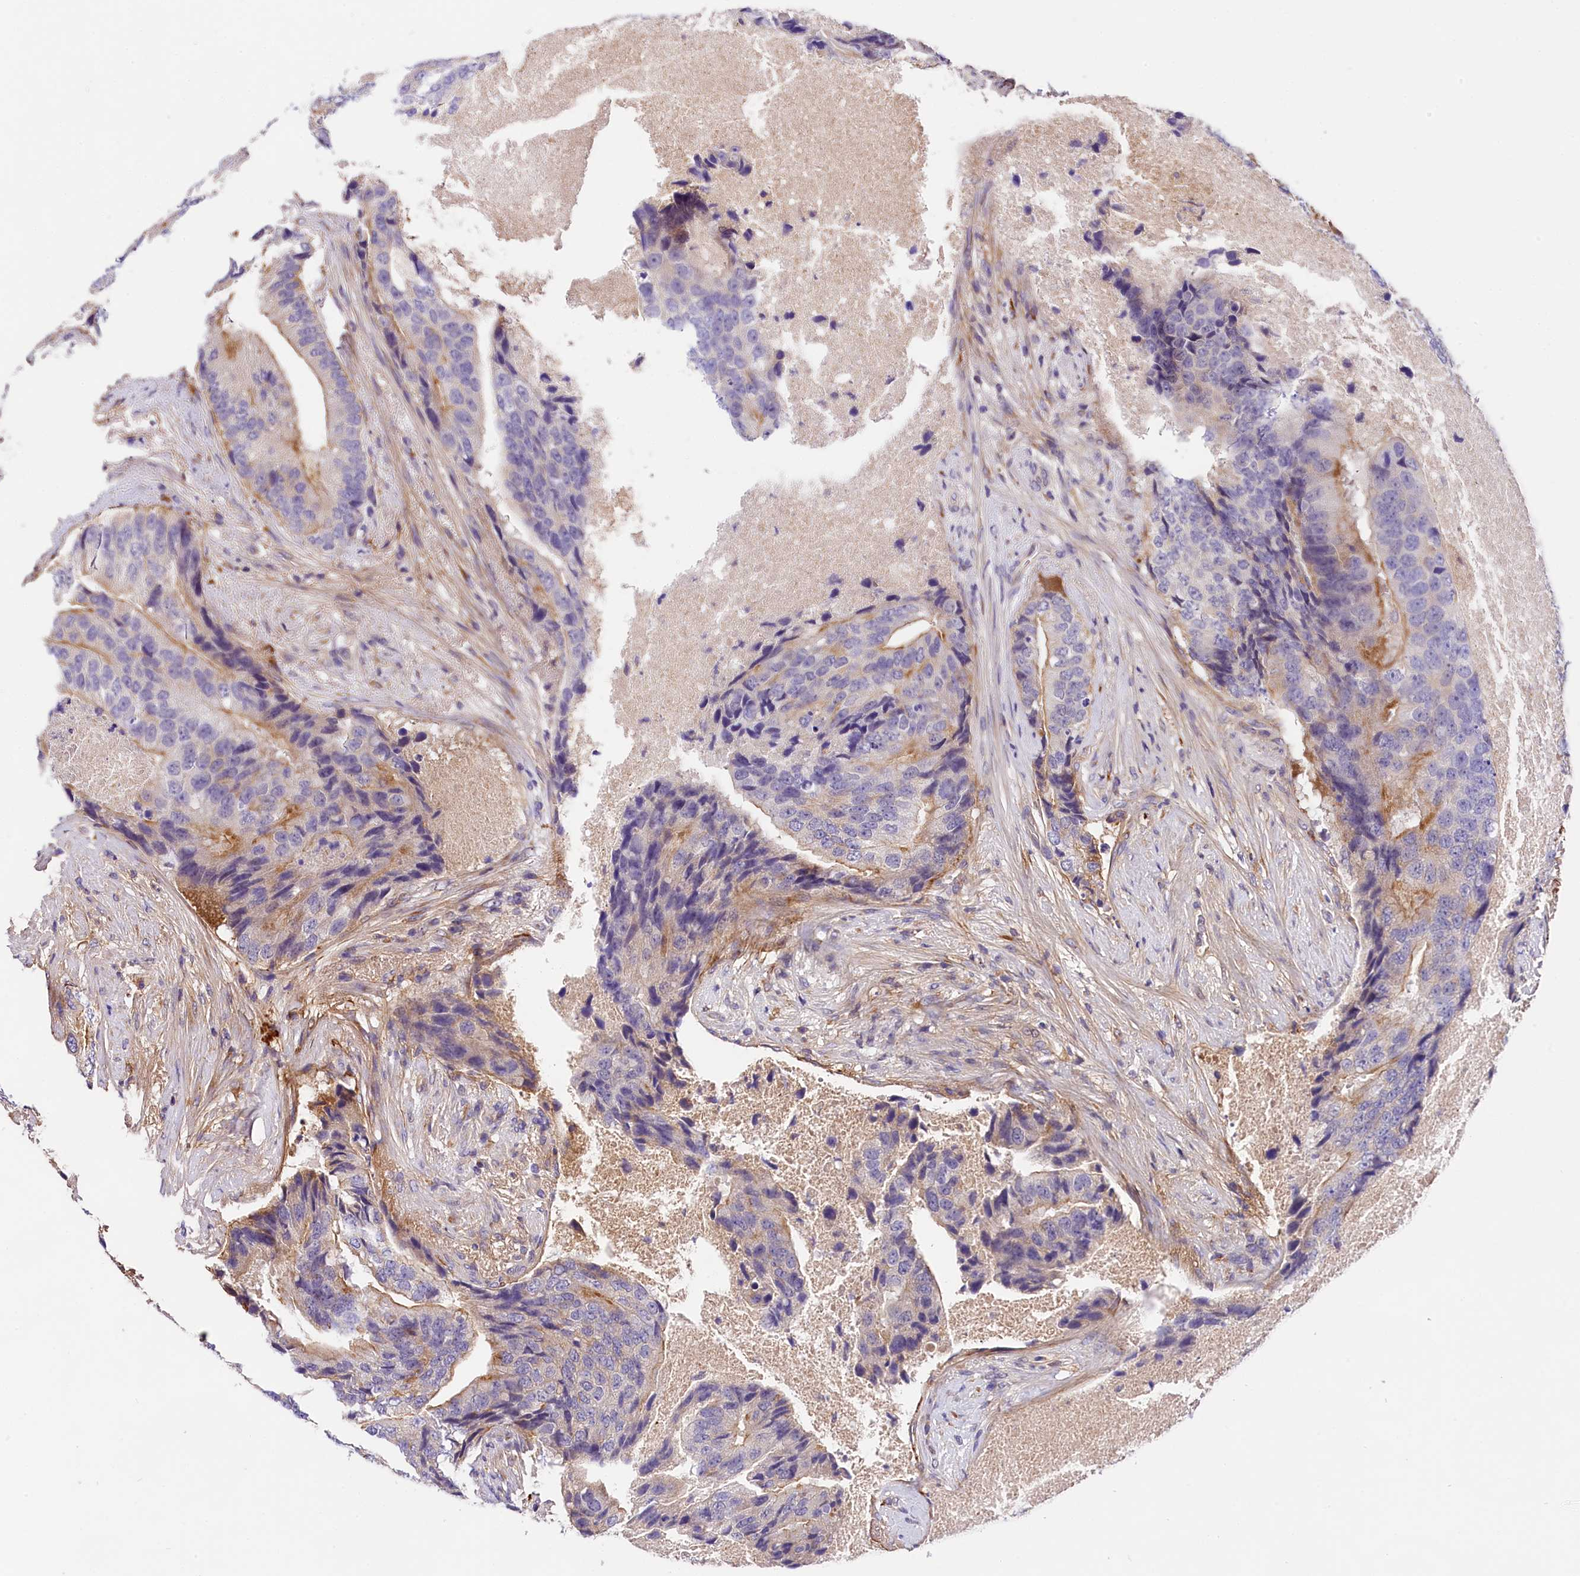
{"staining": {"intensity": "negative", "quantity": "none", "location": "none"}, "tissue": "prostate cancer", "cell_type": "Tumor cells", "image_type": "cancer", "snomed": [{"axis": "morphology", "description": "Adenocarcinoma, High grade"}, {"axis": "topography", "description": "Prostate"}], "caption": "The image reveals no significant staining in tumor cells of prostate cancer (high-grade adenocarcinoma).", "gene": "OAS3", "patient": {"sex": "male", "age": 70}}